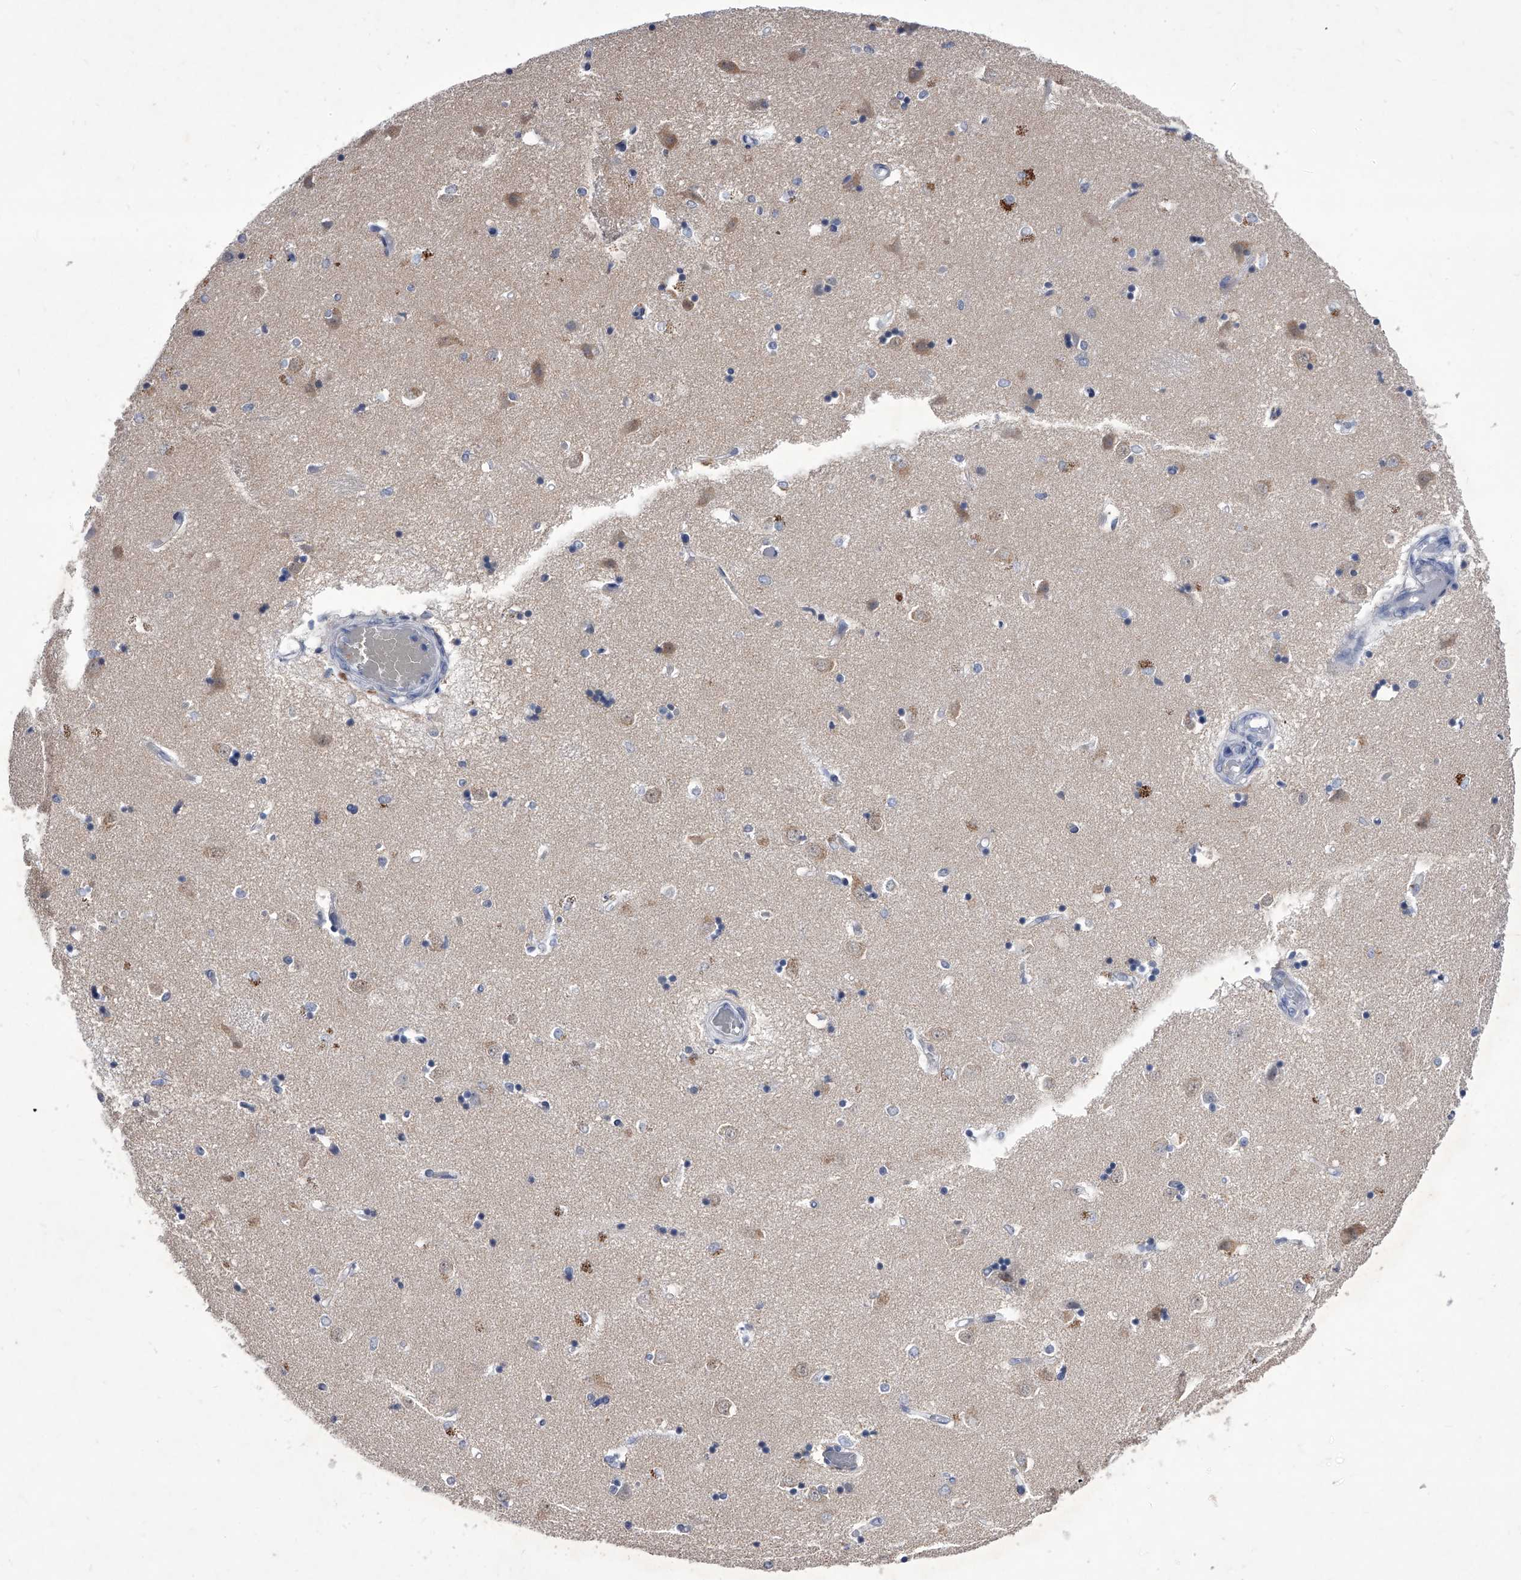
{"staining": {"intensity": "negative", "quantity": "none", "location": "none"}, "tissue": "caudate", "cell_type": "Glial cells", "image_type": "normal", "snomed": [{"axis": "morphology", "description": "Normal tissue, NOS"}, {"axis": "topography", "description": "Lateral ventricle wall"}], "caption": "Immunohistochemistry (IHC) image of benign caudate: caudate stained with DAB (3,3'-diaminobenzidine) reveals no significant protein positivity in glial cells. (DAB immunohistochemistry (IHC), high magnification).", "gene": "CRISP2", "patient": {"sex": "male", "age": 45}}